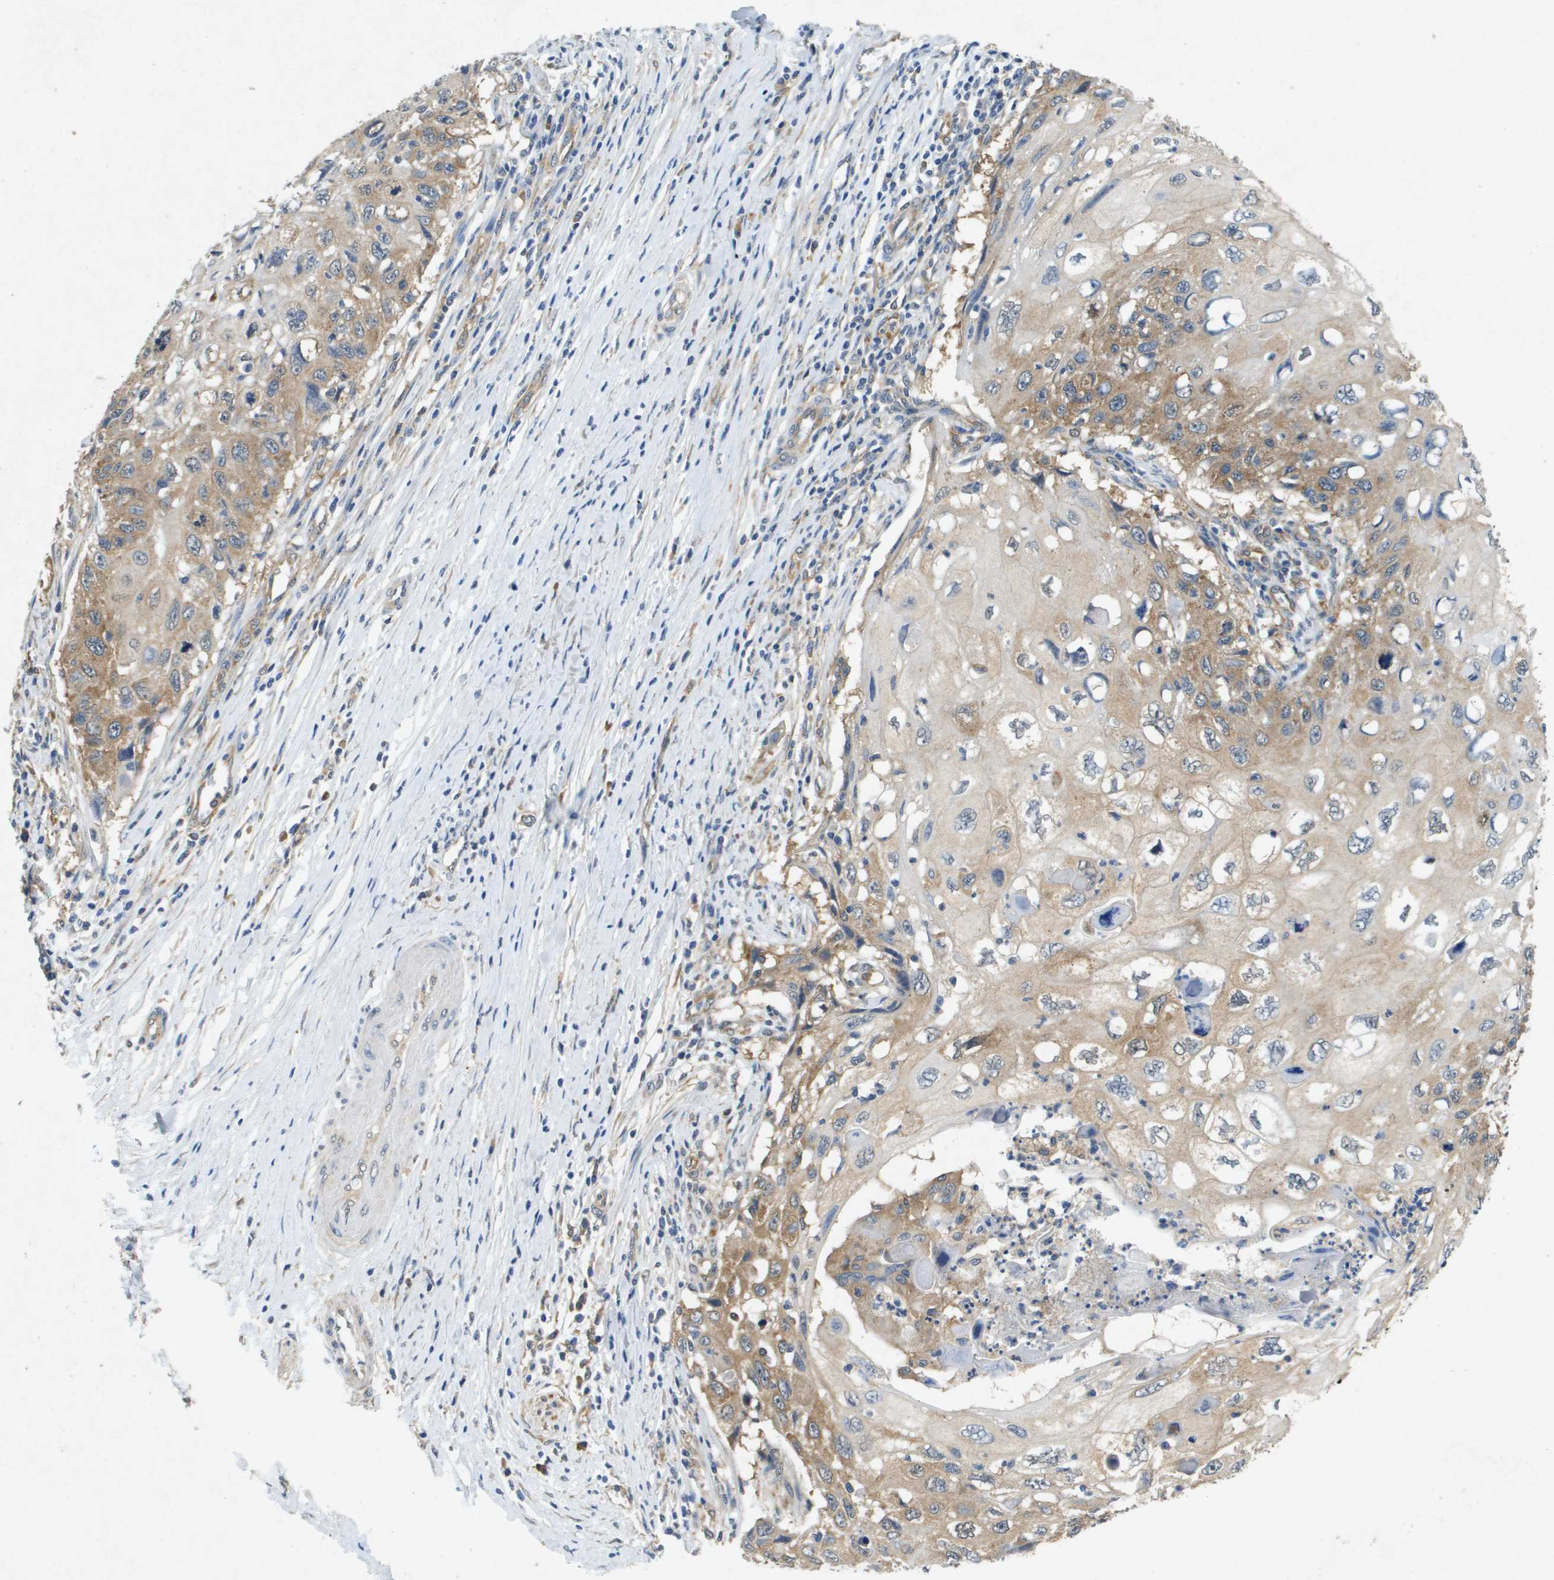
{"staining": {"intensity": "moderate", "quantity": "25%-75%", "location": "cytoplasmic/membranous"}, "tissue": "cervical cancer", "cell_type": "Tumor cells", "image_type": "cancer", "snomed": [{"axis": "morphology", "description": "Squamous cell carcinoma, NOS"}, {"axis": "topography", "description": "Cervix"}], "caption": "This micrograph shows IHC staining of squamous cell carcinoma (cervical), with medium moderate cytoplasmic/membranous positivity in approximately 25%-75% of tumor cells.", "gene": "PTPRT", "patient": {"sex": "female", "age": 70}}